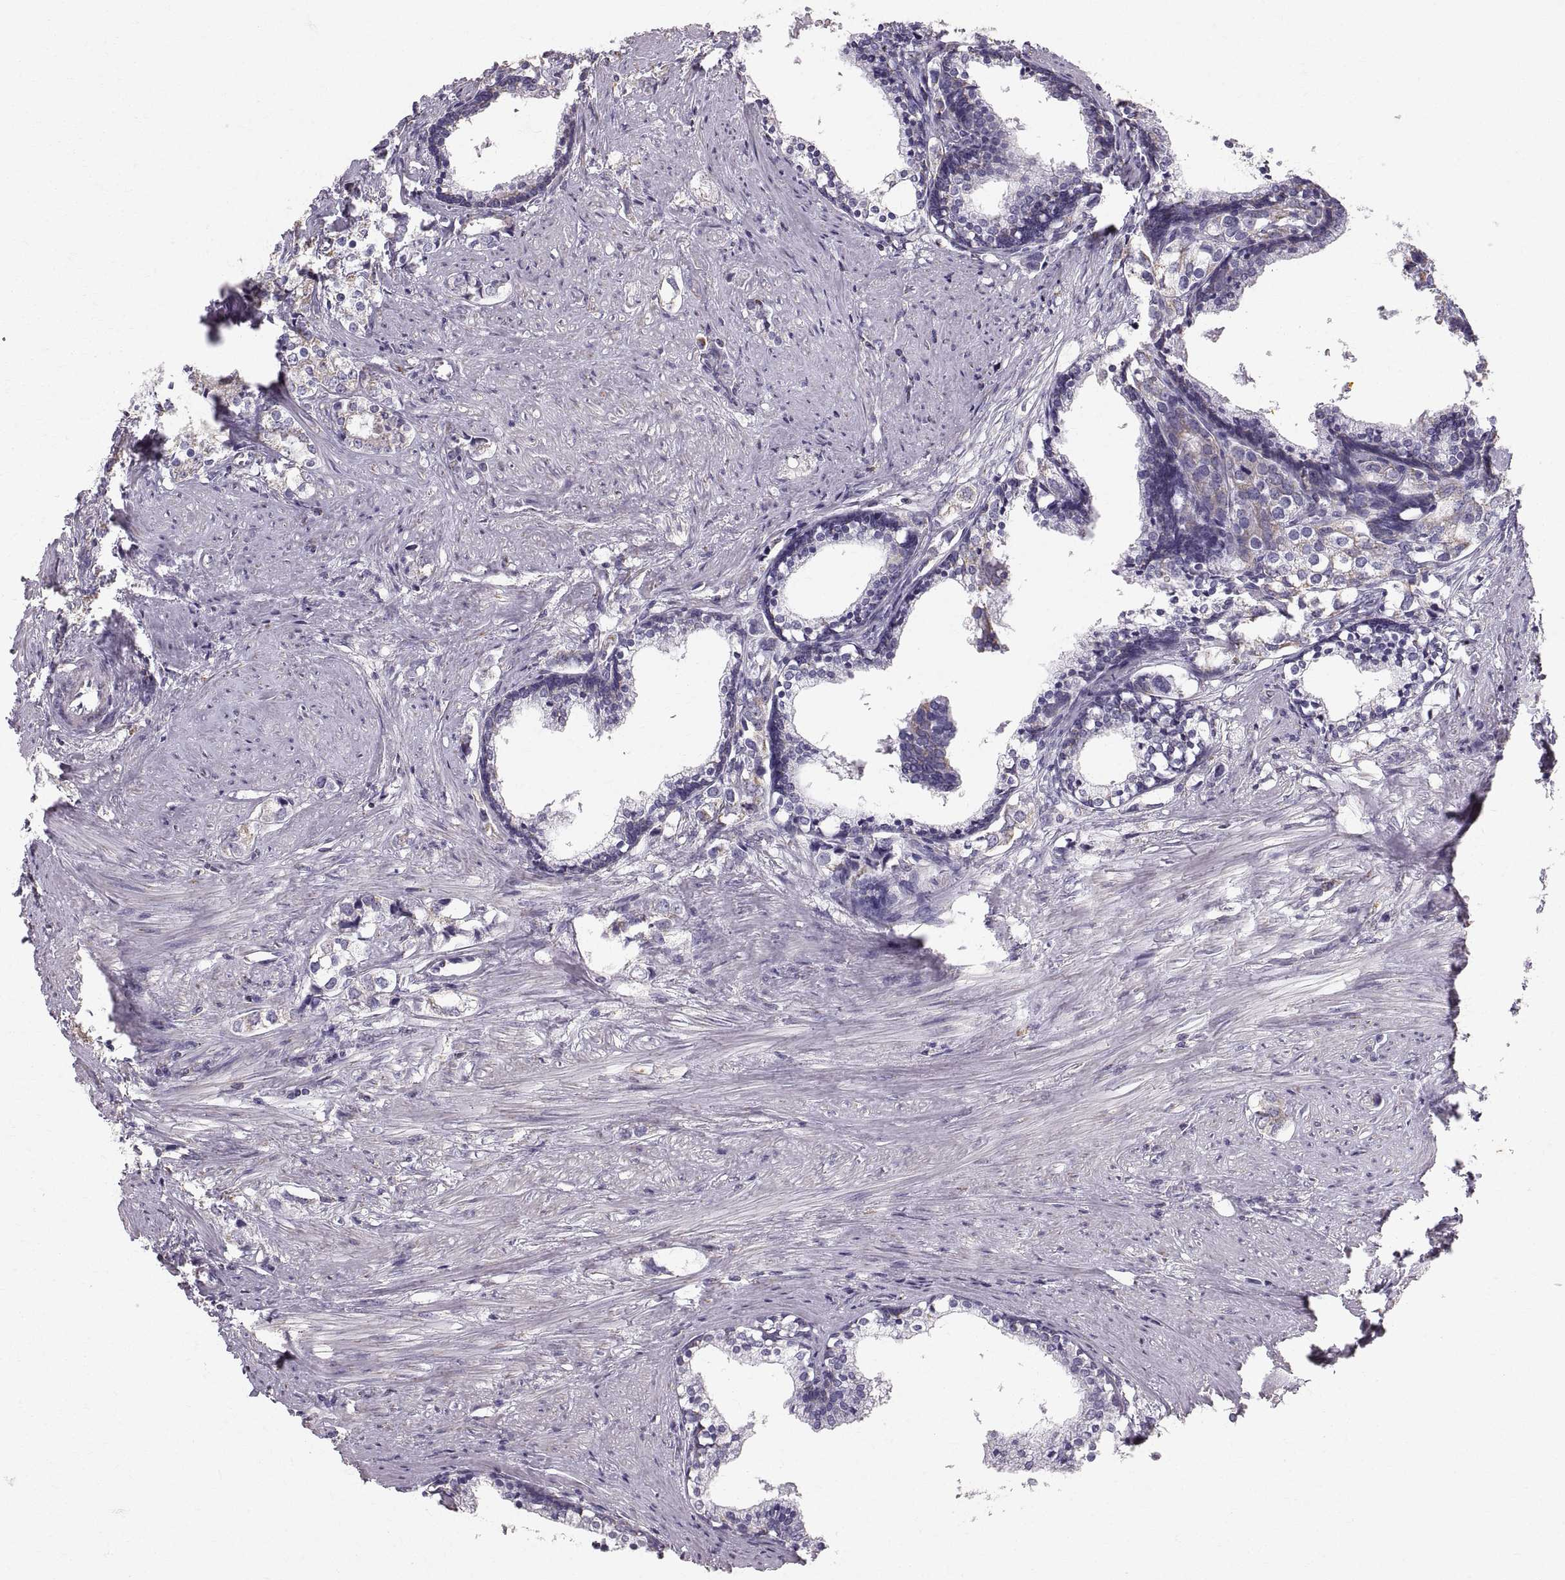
{"staining": {"intensity": "weak", "quantity": "25%-75%", "location": "cytoplasmic/membranous"}, "tissue": "prostate cancer", "cell_type": "Tumor cells", "image_type": "cancer", "snomed": [{"axis": "morphology", "description": "Adenocarcinoma, NOS"}, {"axis": "topography", "description": "Prostate and seminal vesicle, NOS"}], "caption": "An immunohistochemistry (IHC) histopathology image of neoplastic tissue is shown. Protein staining in brown shows weak cytoplasmic/membranous positivity in prostate cancer within tumor cells. Nuclei are stained in blue.", "gene": "STMND1", "patient": {"sex": "male", "age": 63}}